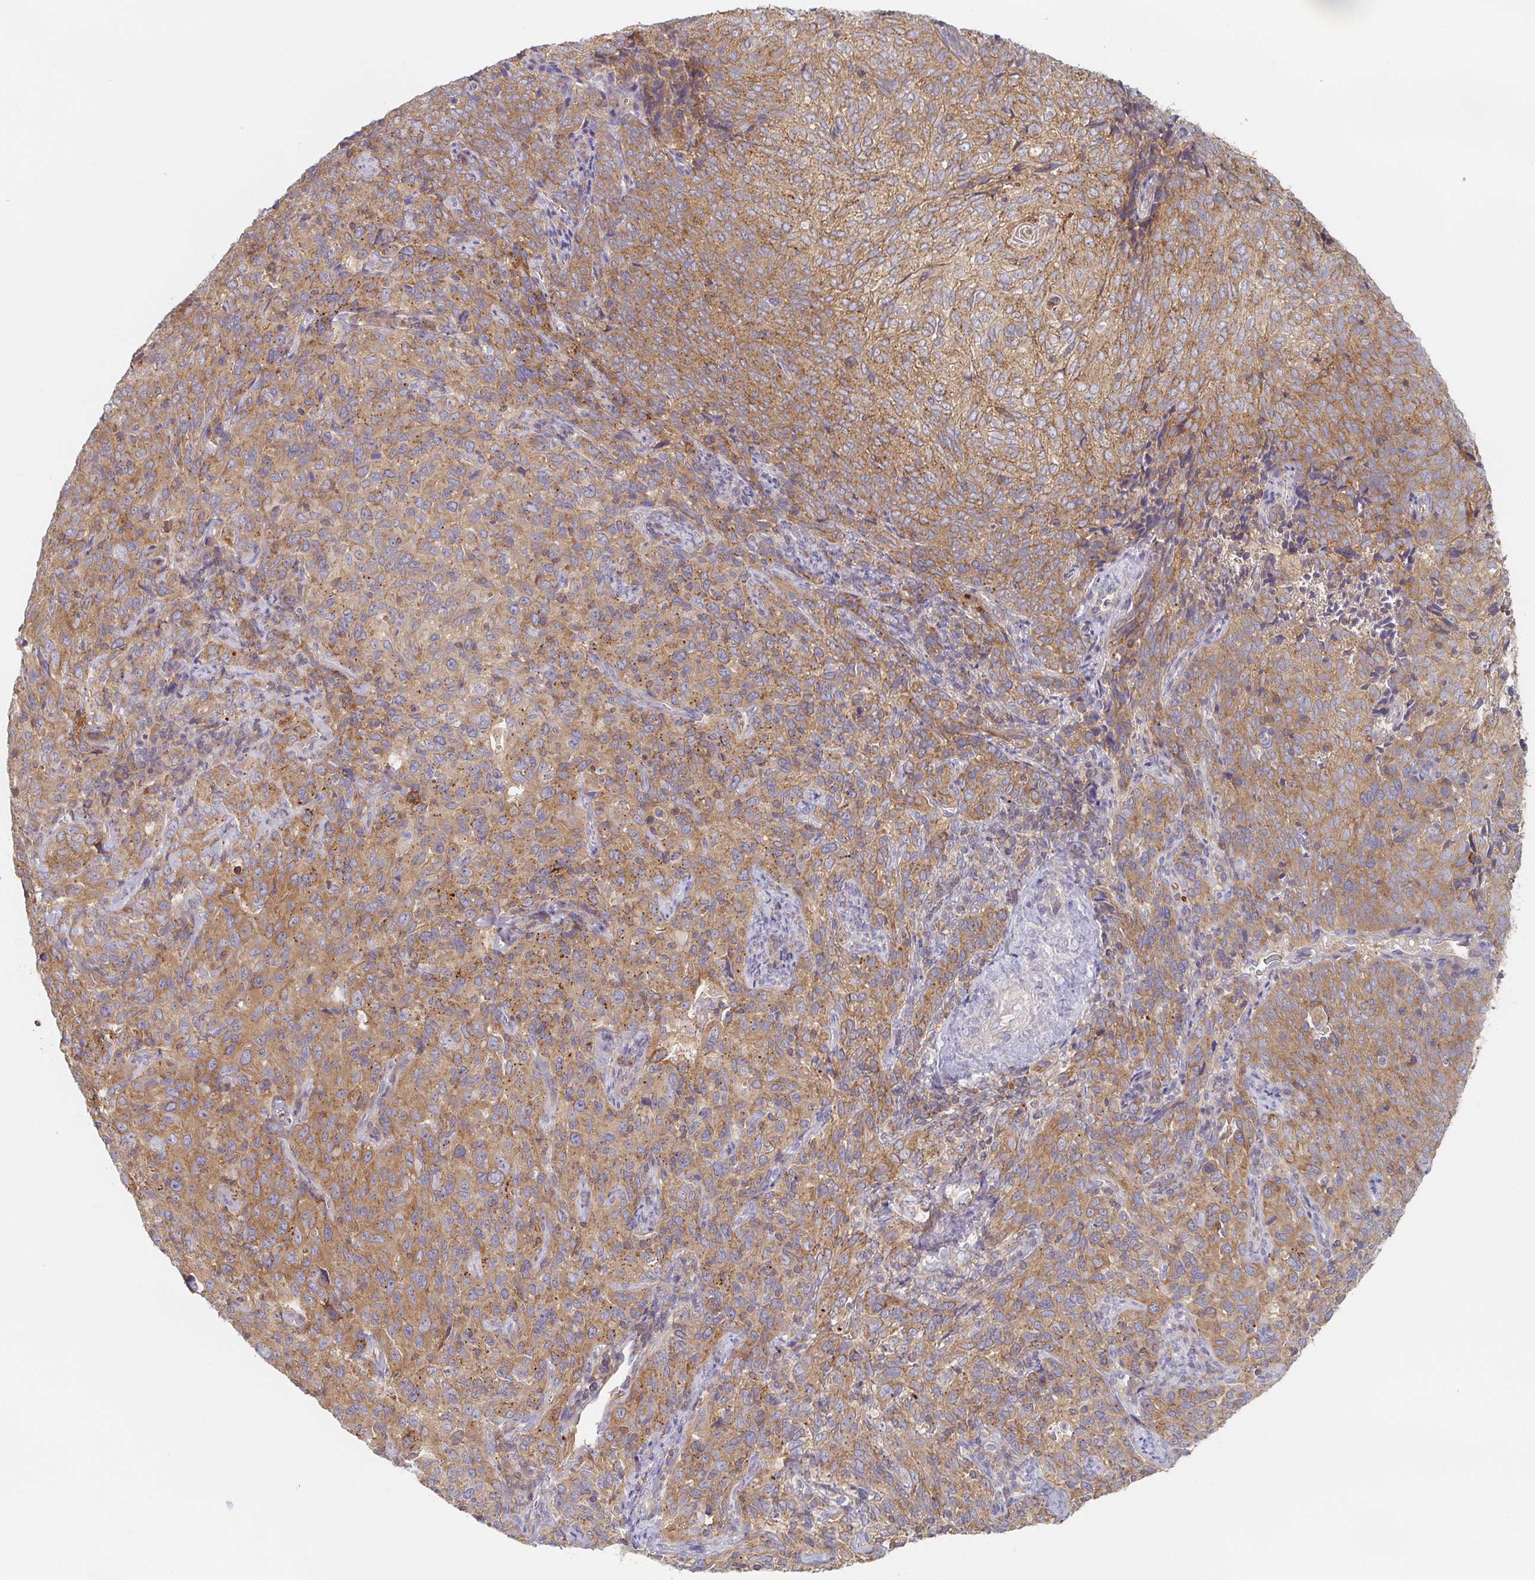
{"staining": {"intensity": "moderate", "quantity": ">75%", "location": "cytoplasmic/membranous"}, "tissue": "cervical cancer", "cell_type": "Tumor cells", "image_type": "cancer", "snomed": [{"axis": "morphology", "description": "Squamous cell carcinoma, NOS"}, {"axis": "topography", "description": "Cervix"}], "caption": "Cervical squamous cell carcinoma stained with a brown dye reveals moderate cytoplasmic/membranous positive positivity in about >75% of tumor cells.", "gene": "TUFT1", "patient": {"sex": "female", "age": 51}}